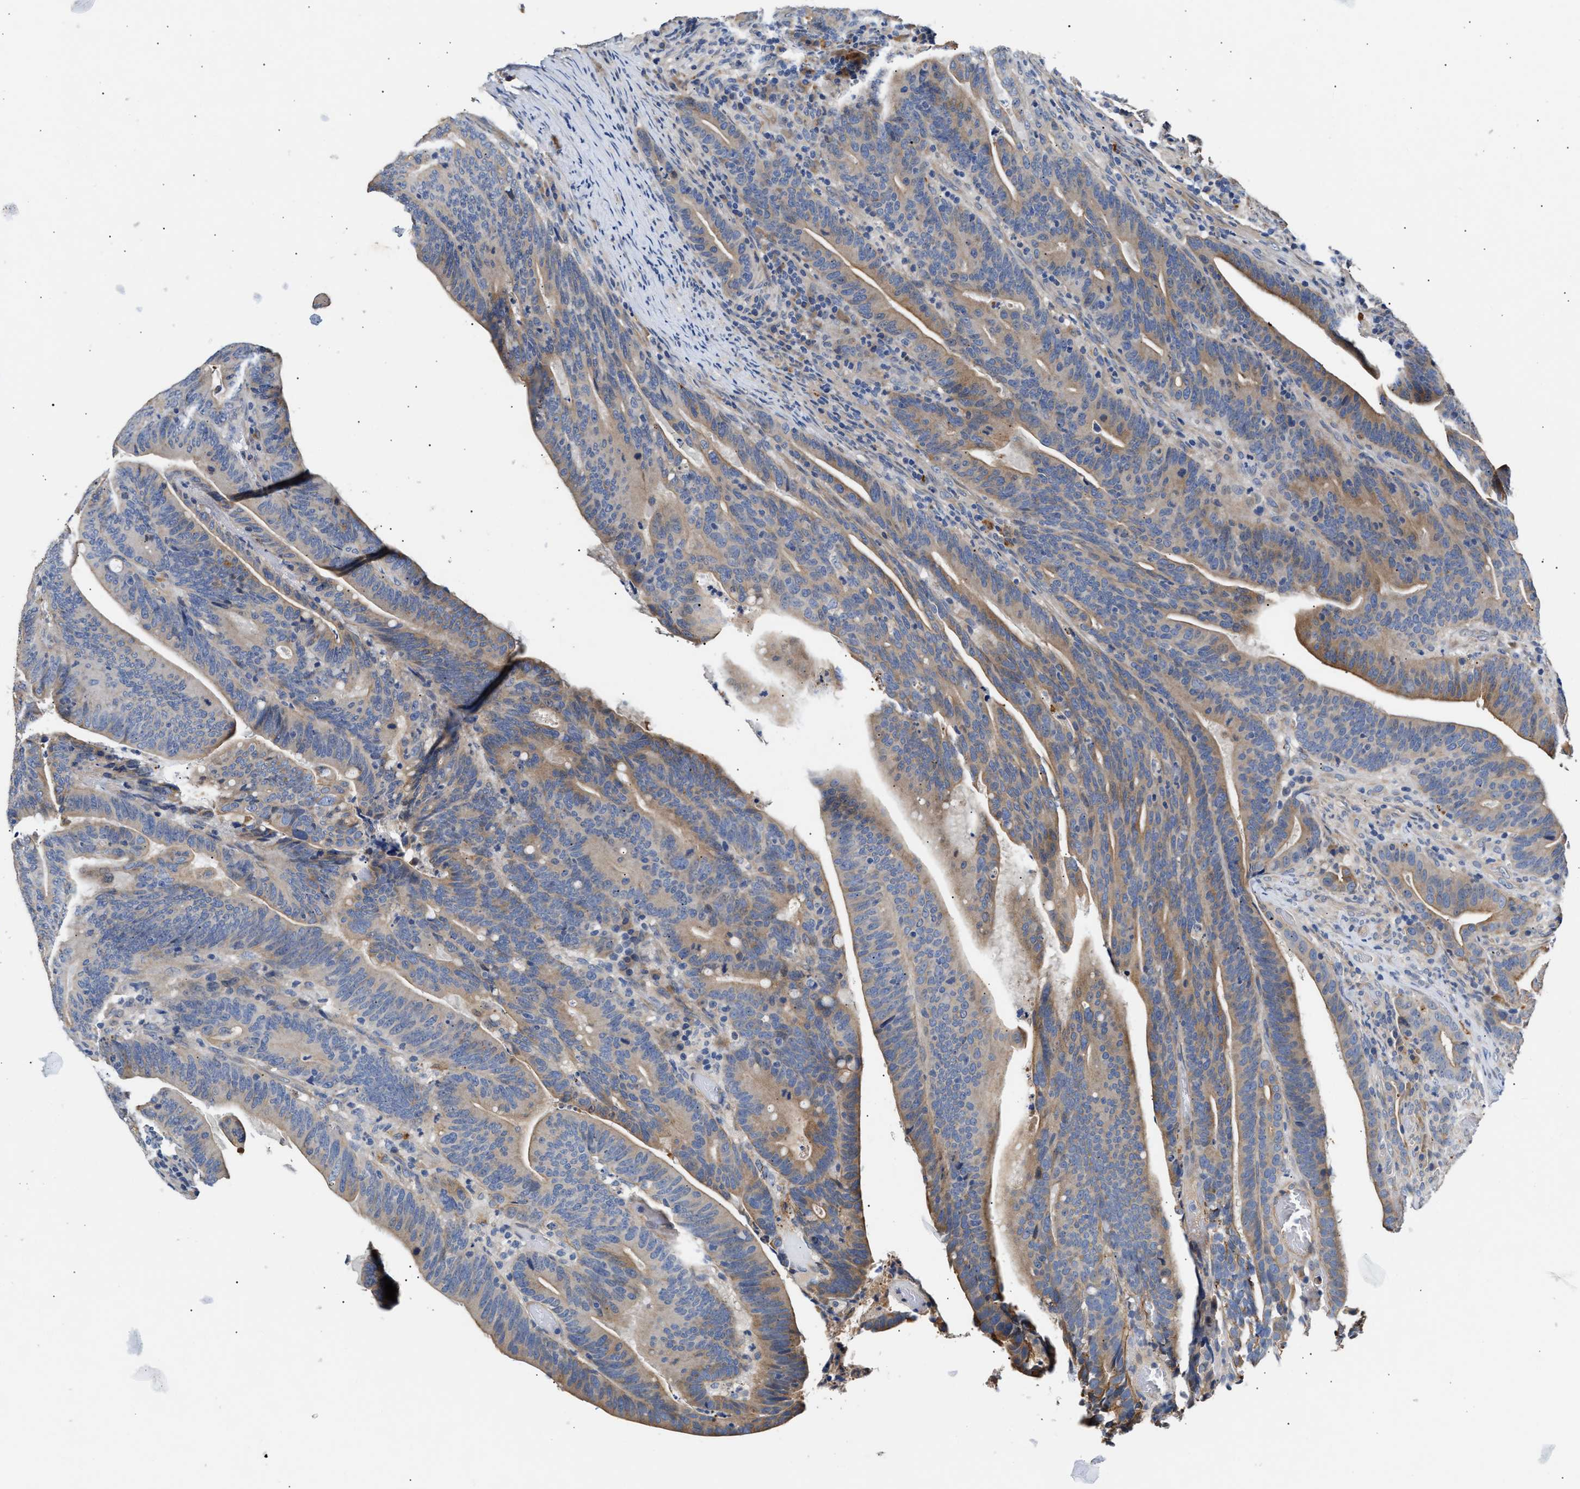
{"staining": {"intensity": "weak", "quantity": "25%-75%", "location": "cytoplasmic/membranous"}, "tissue": "colorectal cancer", "cell_type": "Tumor cells", "image_type": "cancer", "snomed": [{"axis": "morphology", "description": "Adenocarcinoma, NOS"}, {"axis": "topography", "description": "Colon"}], "caption": "Brown immunohistochemical staining in human colorectal cancer (adenocarcinoma) reveals weak cytoplasmic/membranous positivity in approximately 25%-75% of tumor cells.", "gene": "CCDC146", "patient": {"sex": "female", "age": 66}}